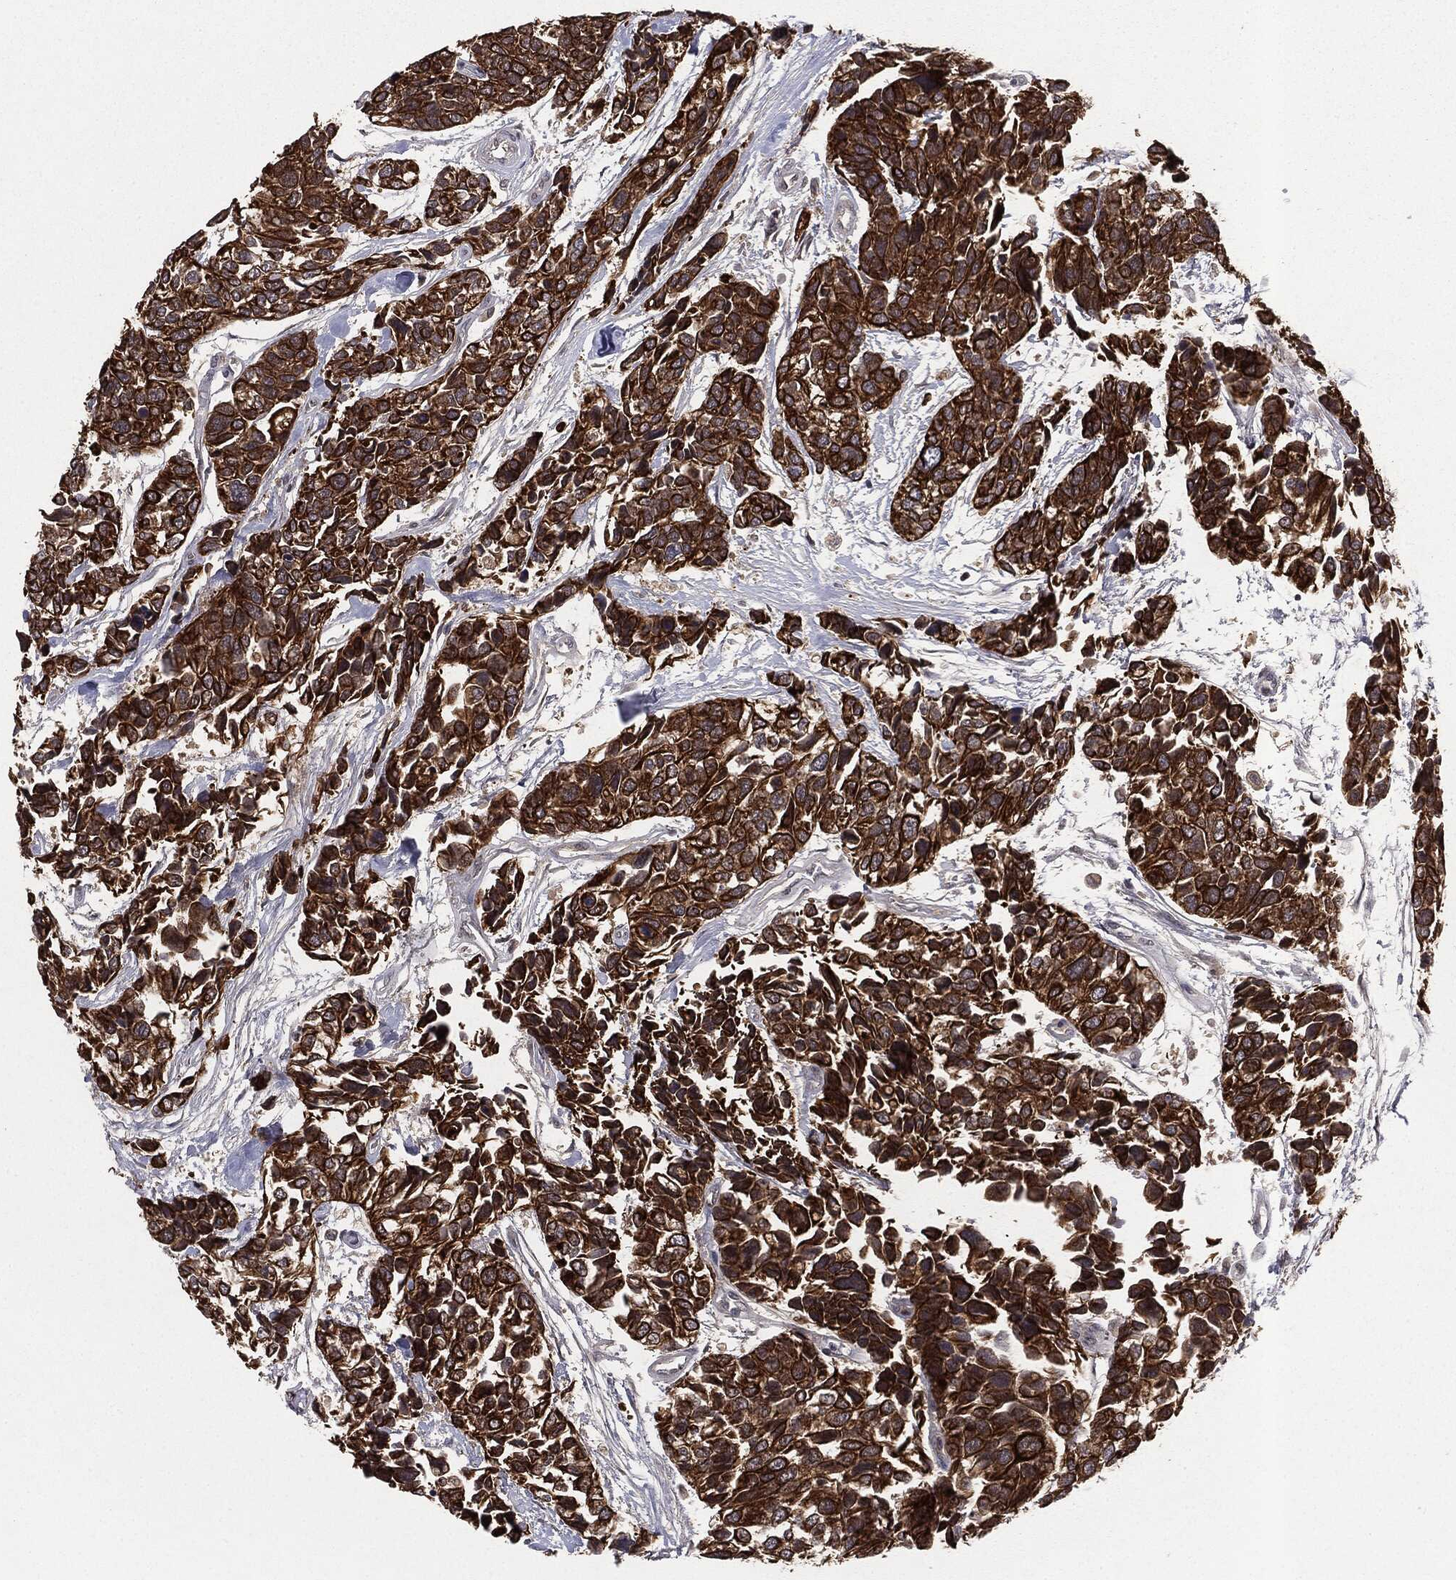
{"staining": {"intensity": "strong", "quantity": ">75%", "location": "cytoplasmic/membranous"}, "tissue": "urothelial cancer", "cell_type": "Tumor cells", "image_type": "cancer", "snomed": [{"axis": "morphology", "description": "Urothelial carcinoma, High grade"}, {"axis": "topography", "description": "Urinary bladder"}], "caption": "Protein analysis of urothelial cancer tissue demonstrates strong cytoplasmic/membranous staining in approximately >75% of tumor cells. (brown staining indicates protein expression, while blue staining denotes nuclei).", "gene": "KRT7", "patient": {"sex": "male", "age": 77}}